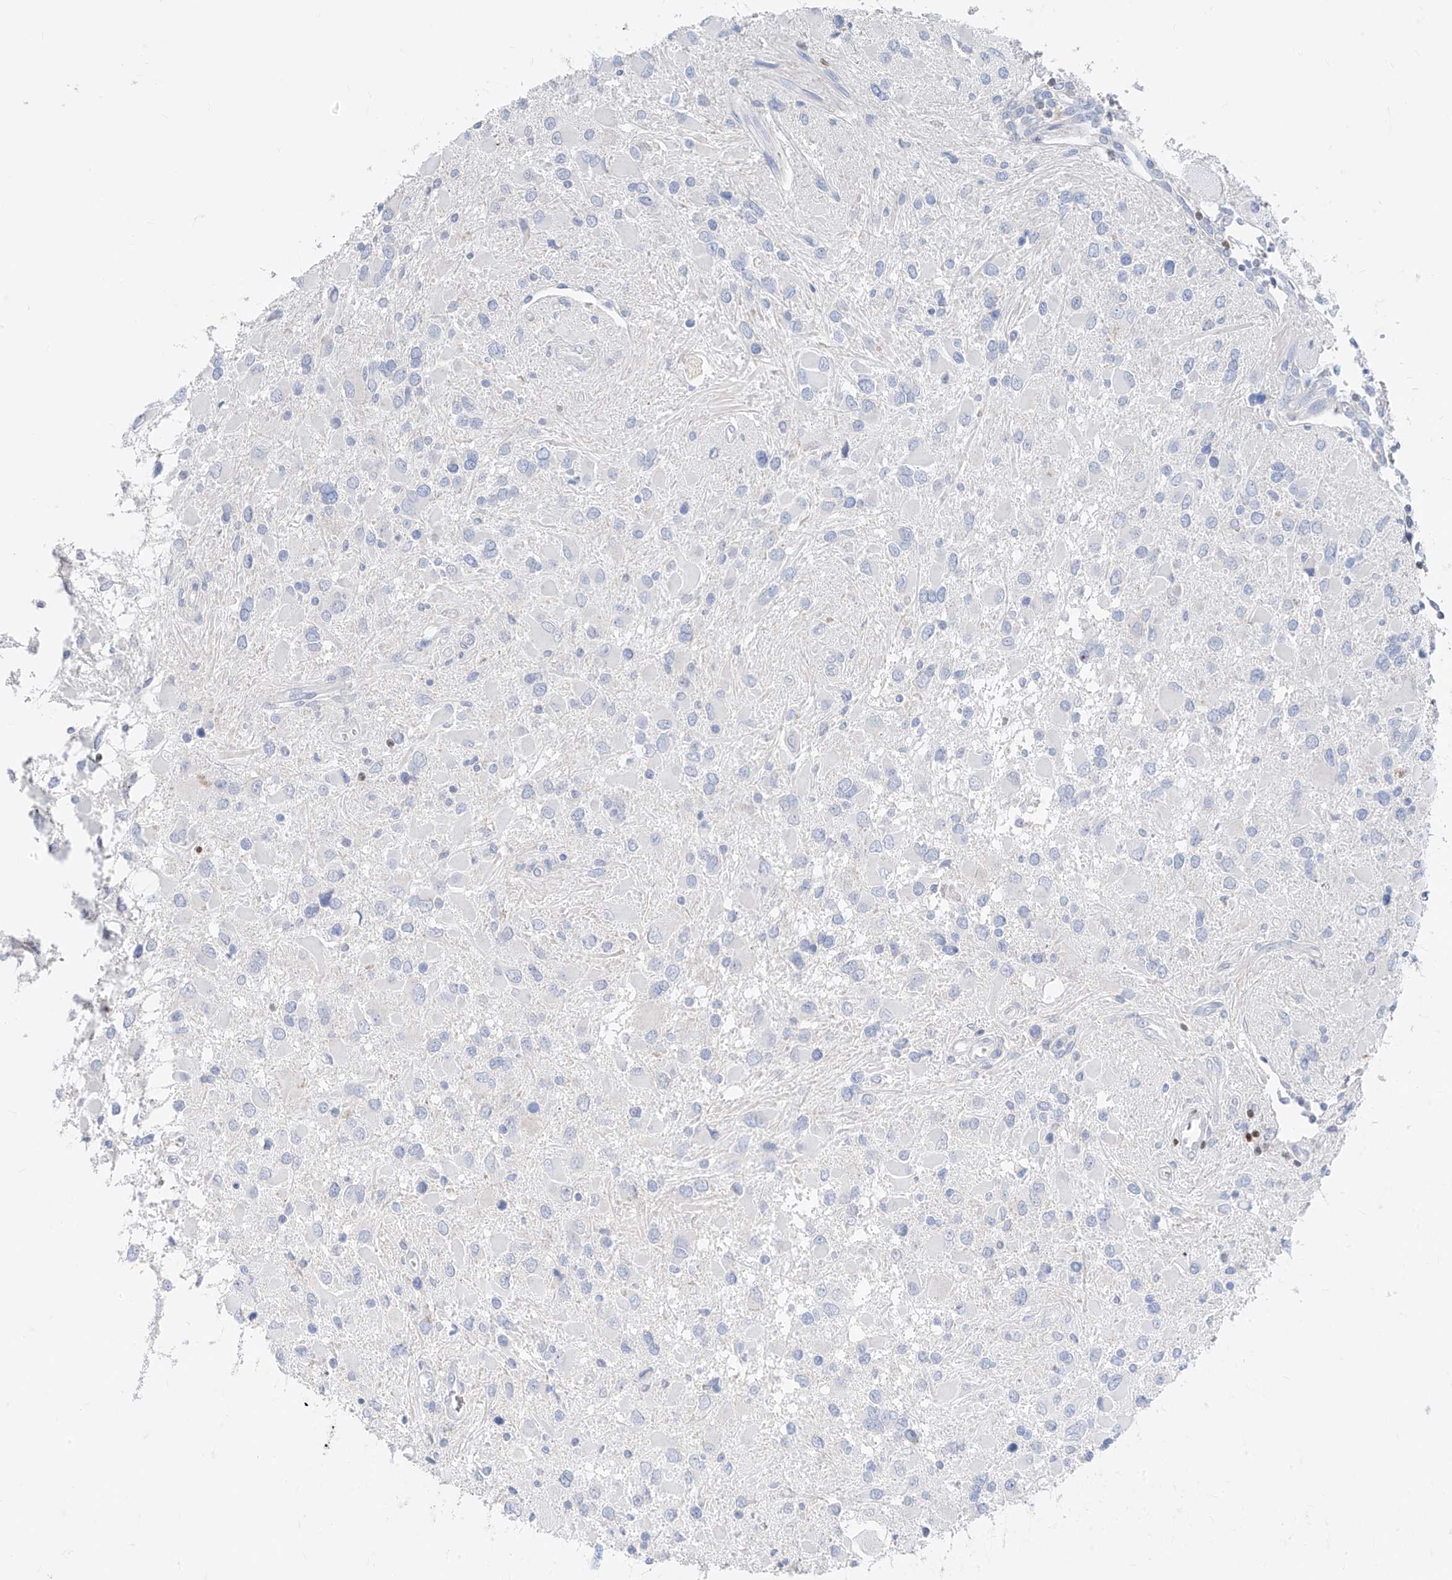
{"staining": {"intensity": "negative", "quantity": "none", "location": "none"}, "tissue": "glioma", "cell_type": "Tumor cells", "image_type": "cancer", "snomed": [{"axis": "morphology", "description": "Glioma, malignant, High grade"}, {"axis": "topography", "description": "Brain"}], "caption": "A micrograph of human glioma is negative for staining in tumor cells.", "gene": "TBX21", "patient": {"sex": "male", "age": 53}}